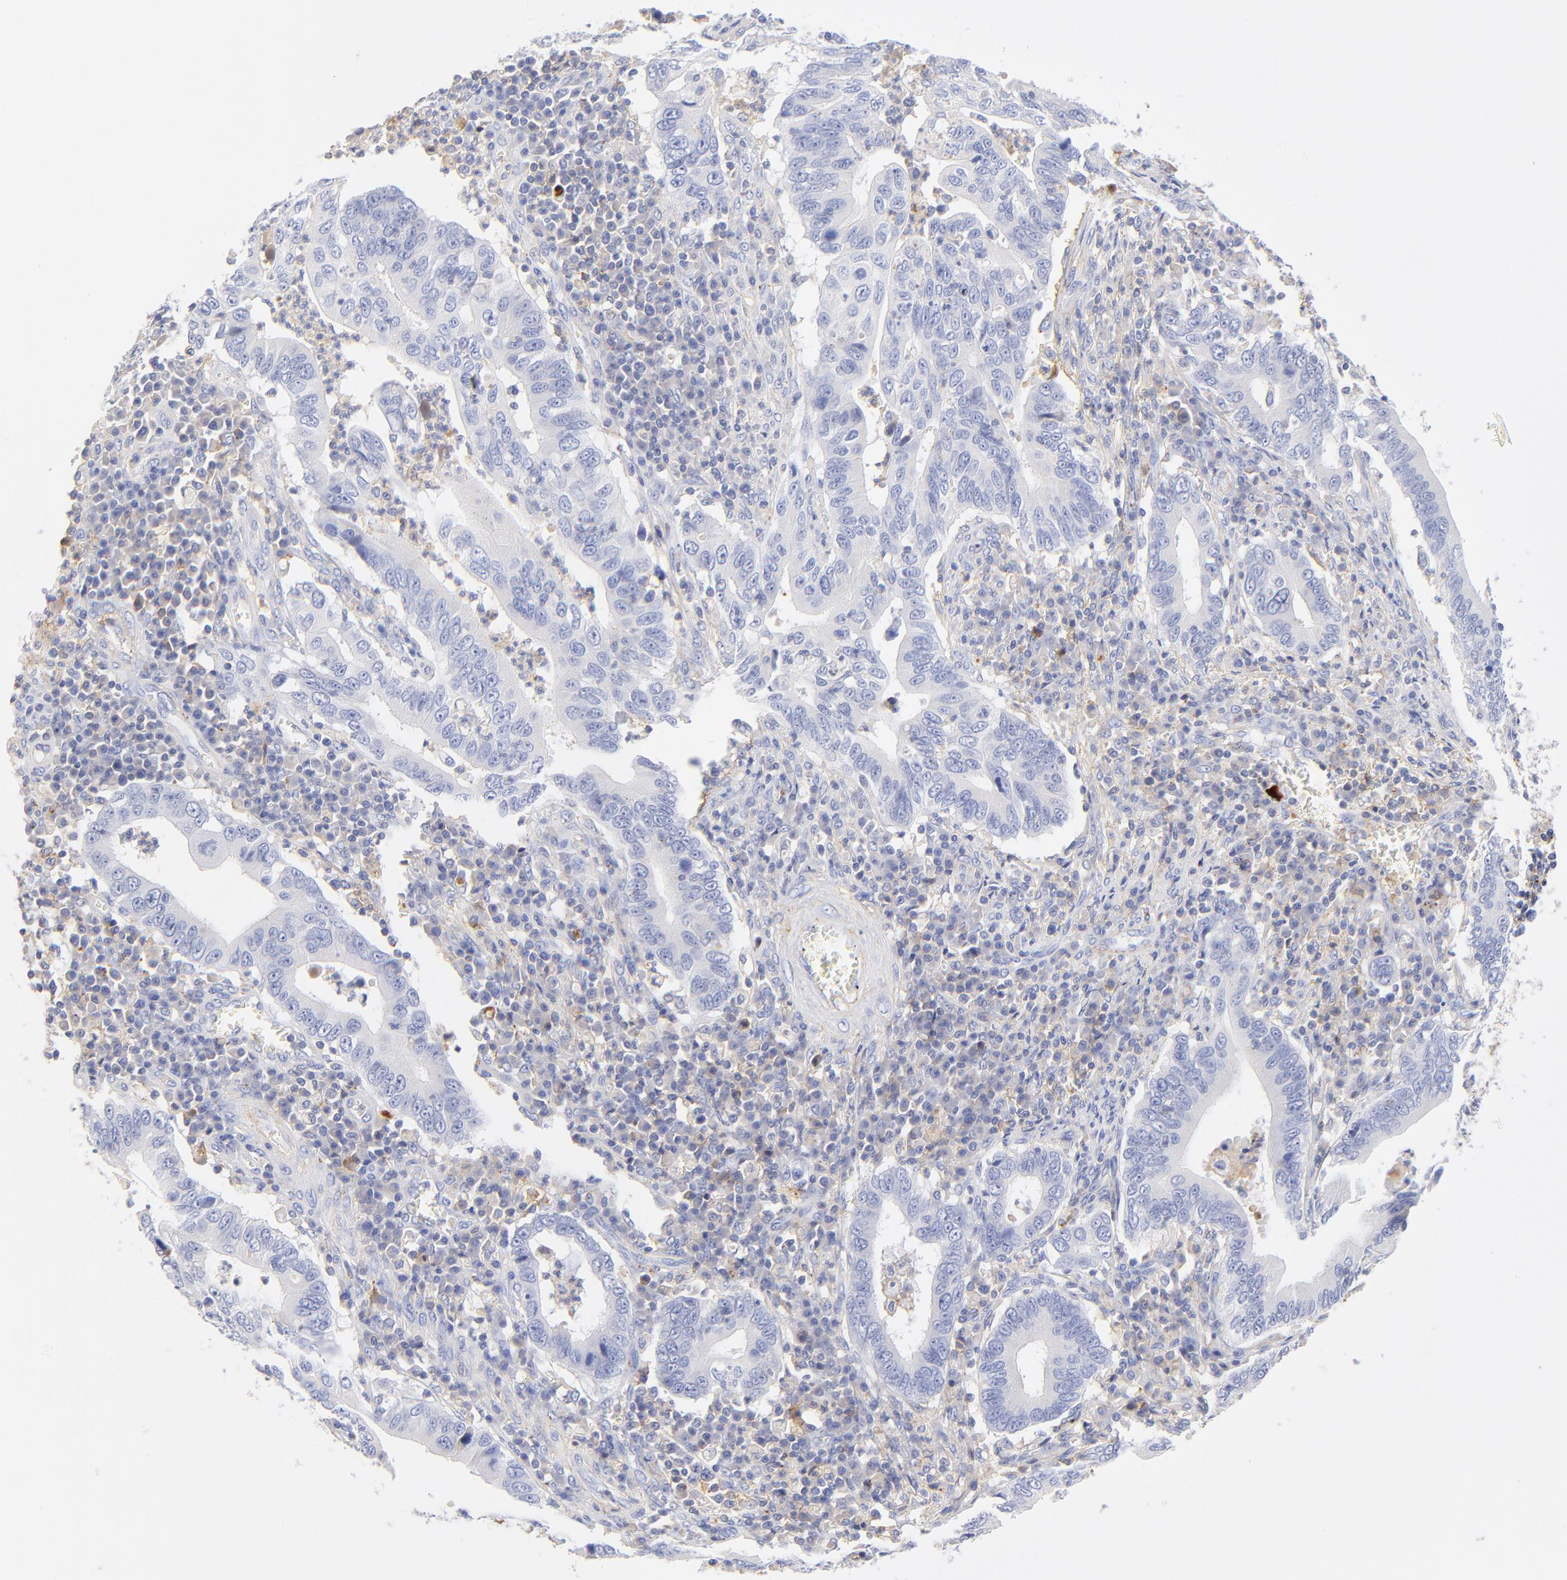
{"staining": {"intensity": "negative", "quantity": "none", "location": "none"}, "tissue": "stomach cancer", "cell_type": "Tumor cells", "image_type": "cancer", "snomed": [{"axis": "morphology", "description": "Adenocarcinoma, NOS"}, {"axis": "topography", "description": "Stomach, upper"}], "caption": "Tumor cells show no significant positivity in stomach cancer. The staining is performed using DAB brown chromogen with nuclei counter-stained in using hematoxylin.", "gene": "MDGA2", "patient": {"sex": "male", "age": 63}}